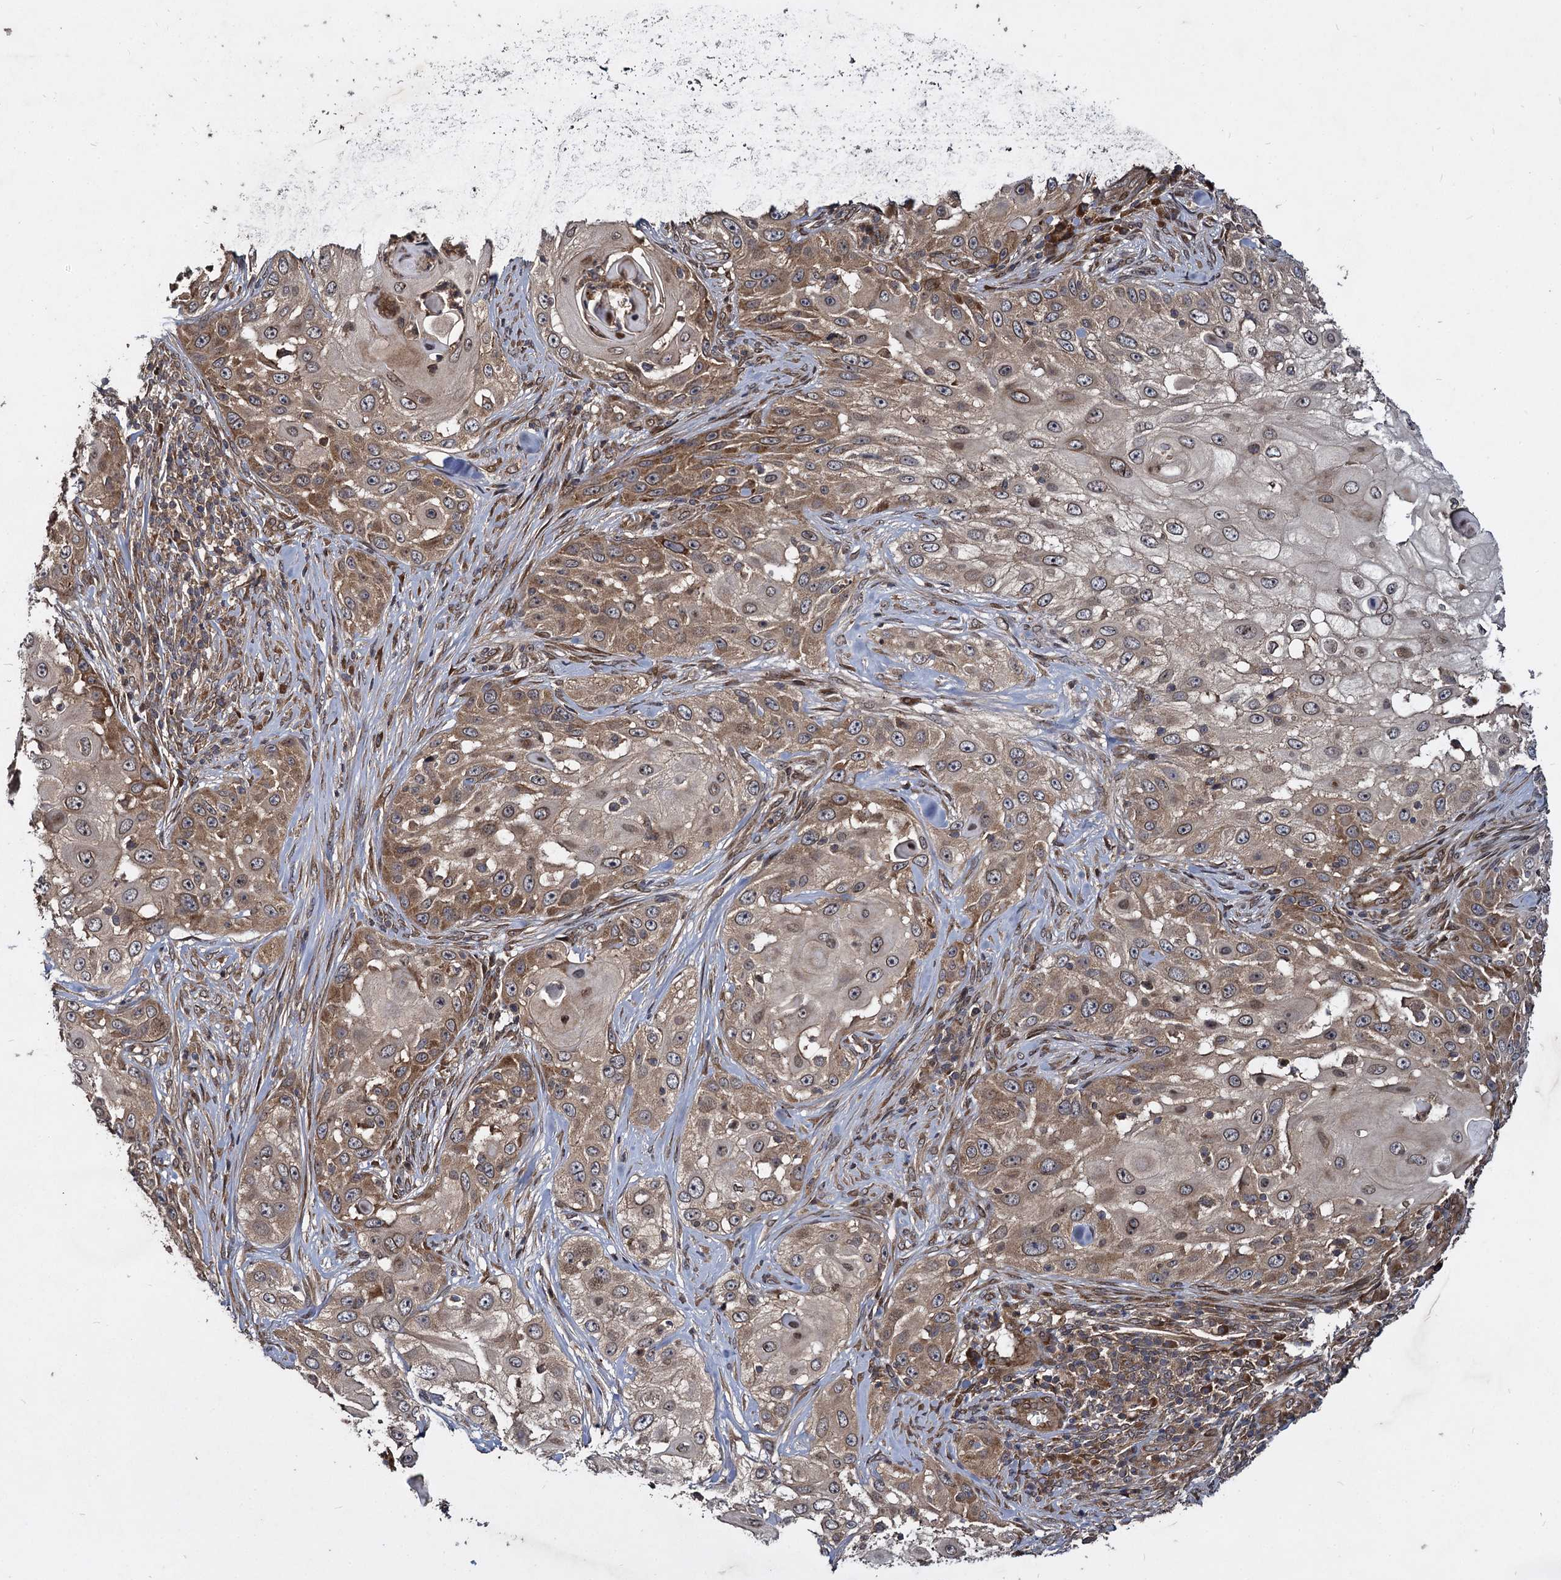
{"staining": {"intensity": "moderate", "quantity": ">75%", "location": "cytoplasmic/membranous"}, "tissue": "skin cancer", "cell_type": "Tumor cells", "image_type": "cancer", "snomed": [{"axis": "morphology", "description": "Squamous cell carcinoma, NOS"}, {"axis": "topography", "description": "Skin"}], "caption": "IHC staining of skin cancer (squamous cell carcinoma), which demonstrates medium levels of moderate cytoplasmic/membranous staining in approximately >75% of tumor cells indicating moderate cytoplasmic/membranous protein expression. The staining was performed using DAB (3,3'-diaminobenzidine) (brown) for protein detection and nuclei were counterstained in hematoxylin (blue).", "gene": "DCP1B", "patient": {"sex": "female", "age": 44}}